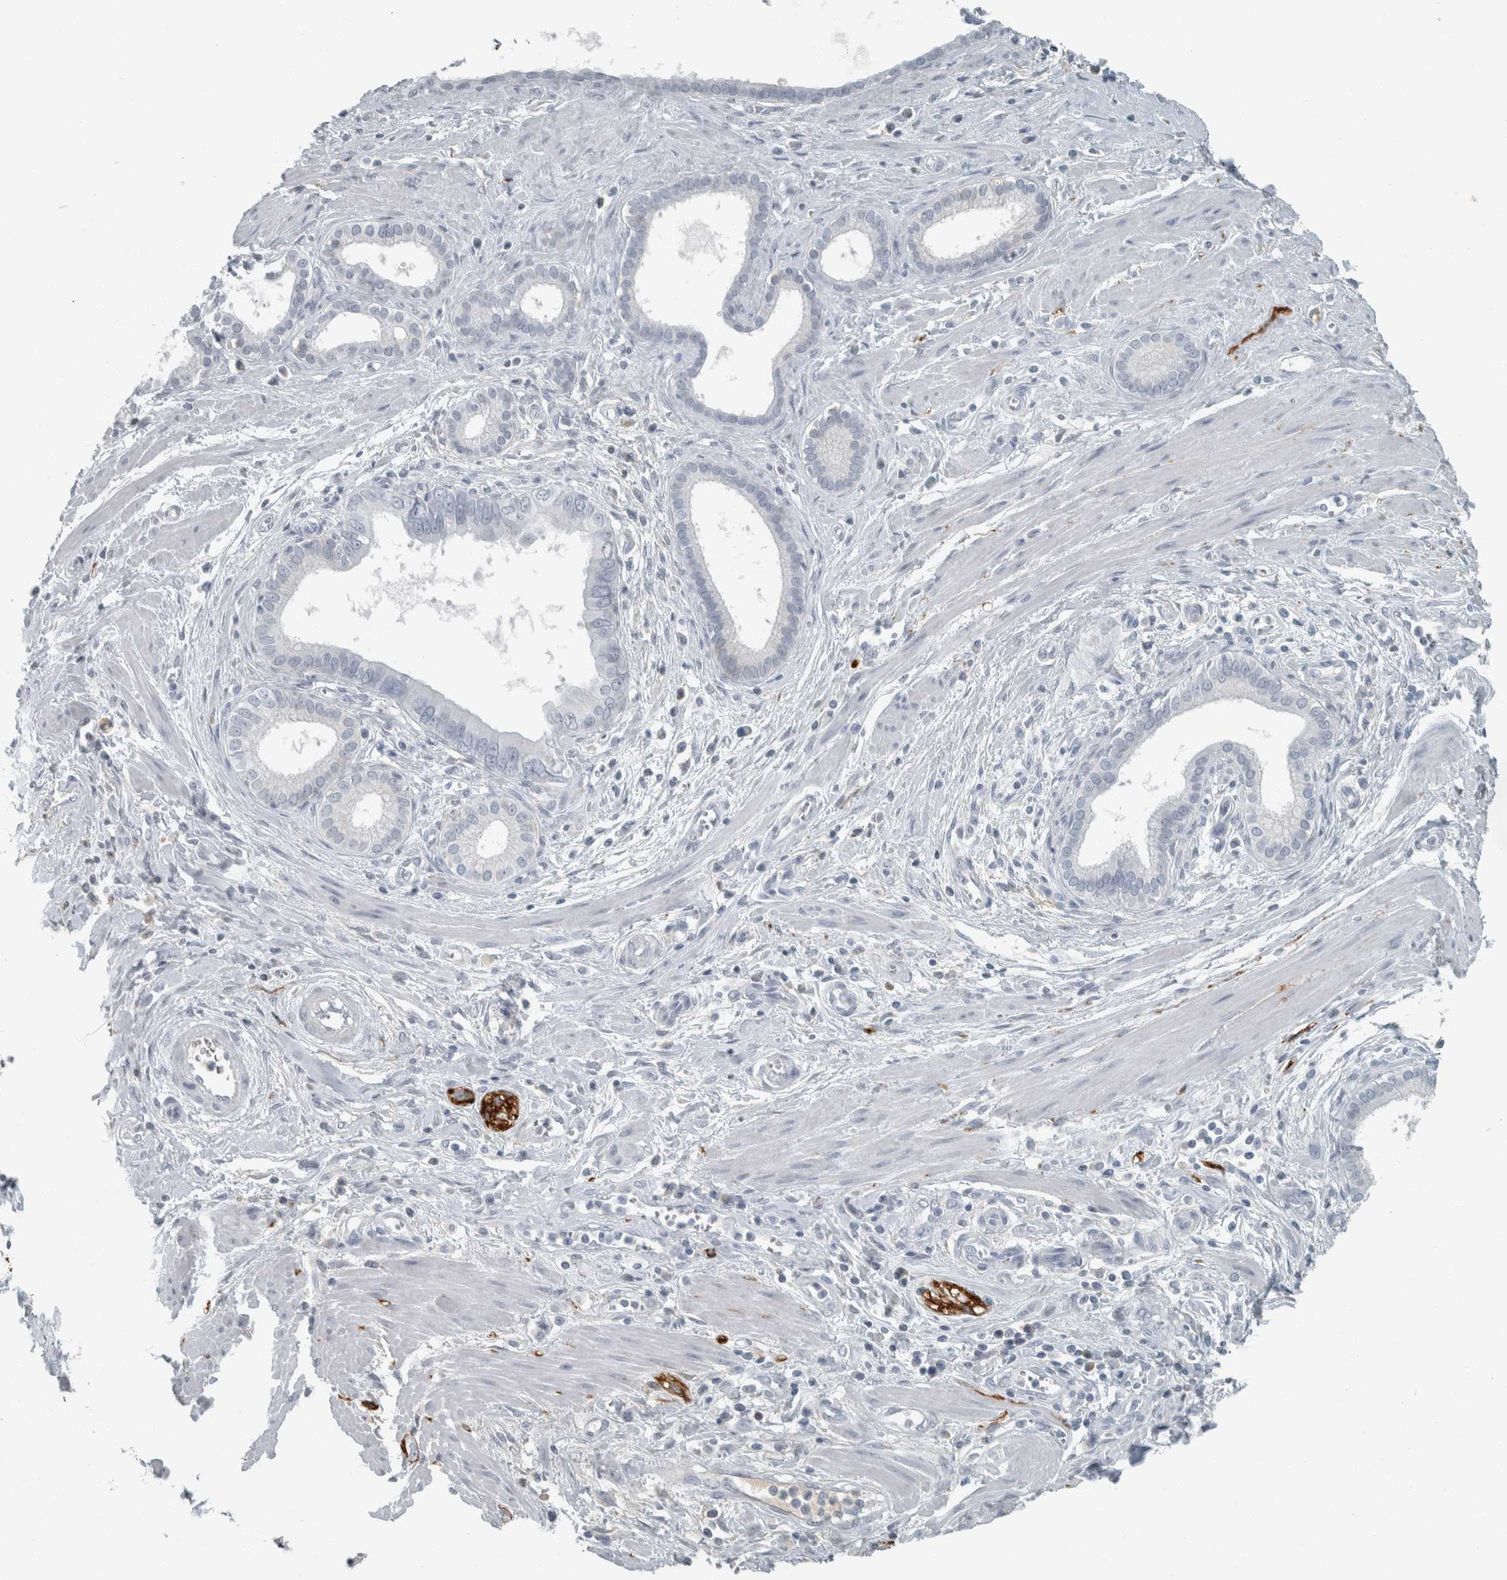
{"staining": {"intensity": "negative", "quantity": "none", "location": "none"}, "tissue": "pancreatic cancer", "cell_type": "Tumor cells", "image_type": "cancer", "snomed": [{"axis": "morphology", "description": "Normal tissue, NOS"}, {"axis": "topography", "description": "Lymph node"}], "caption": "DAB immunohistochemical staining of pancreatic cancer shows no significant staining in tumor cells. (Brightfield microscopy of DAB IHC at high magnification).", "gene": "CHL1", "patient": {"sex": "male", "age": 50}}